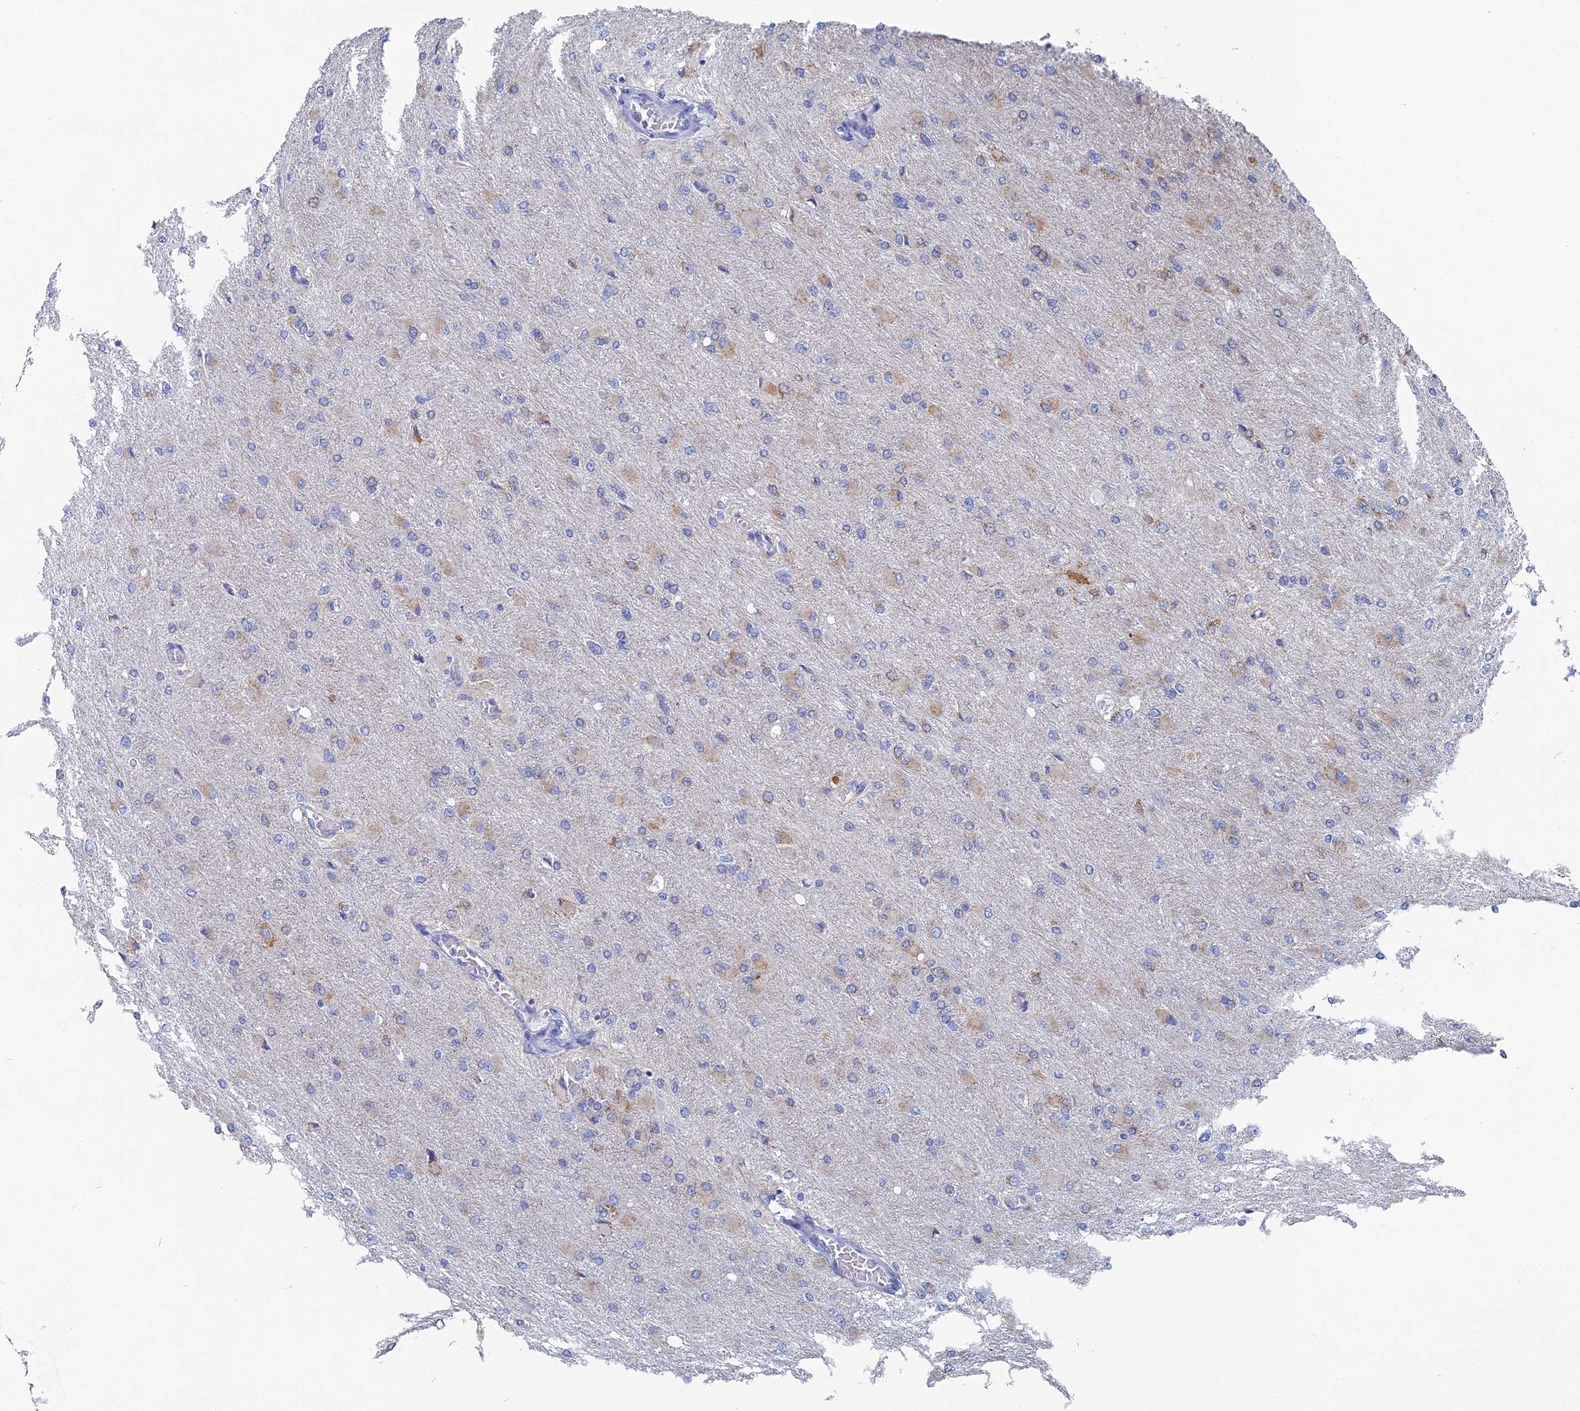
{"staining": {"intensity": "weak", "quantity": "<25%", "location": "cytoplasmic/membranous"}, "tissue": "glioma", "cell_type": "Tumor cells", "image_type": "cancer", "snomed": [{"axis": "morphology", "description": "Glioma, malignant, High grade"}, {"axis": "topography", "description": "Cerebral cortex"}], "caption": "The immunohistochemistry (IHC) histopathology image has no significant expression in tumor cells of malignant high-grade glioma tissue. The staining was performed using DAB (3,3'-diaminobenzidine) to visualize the protein expression in brown, while the nuclei were stained in blue with hematoxylin (Magnification: 20x).", "gene": "HIGD1A", "patient": {"sex": "female", "age": 36}}